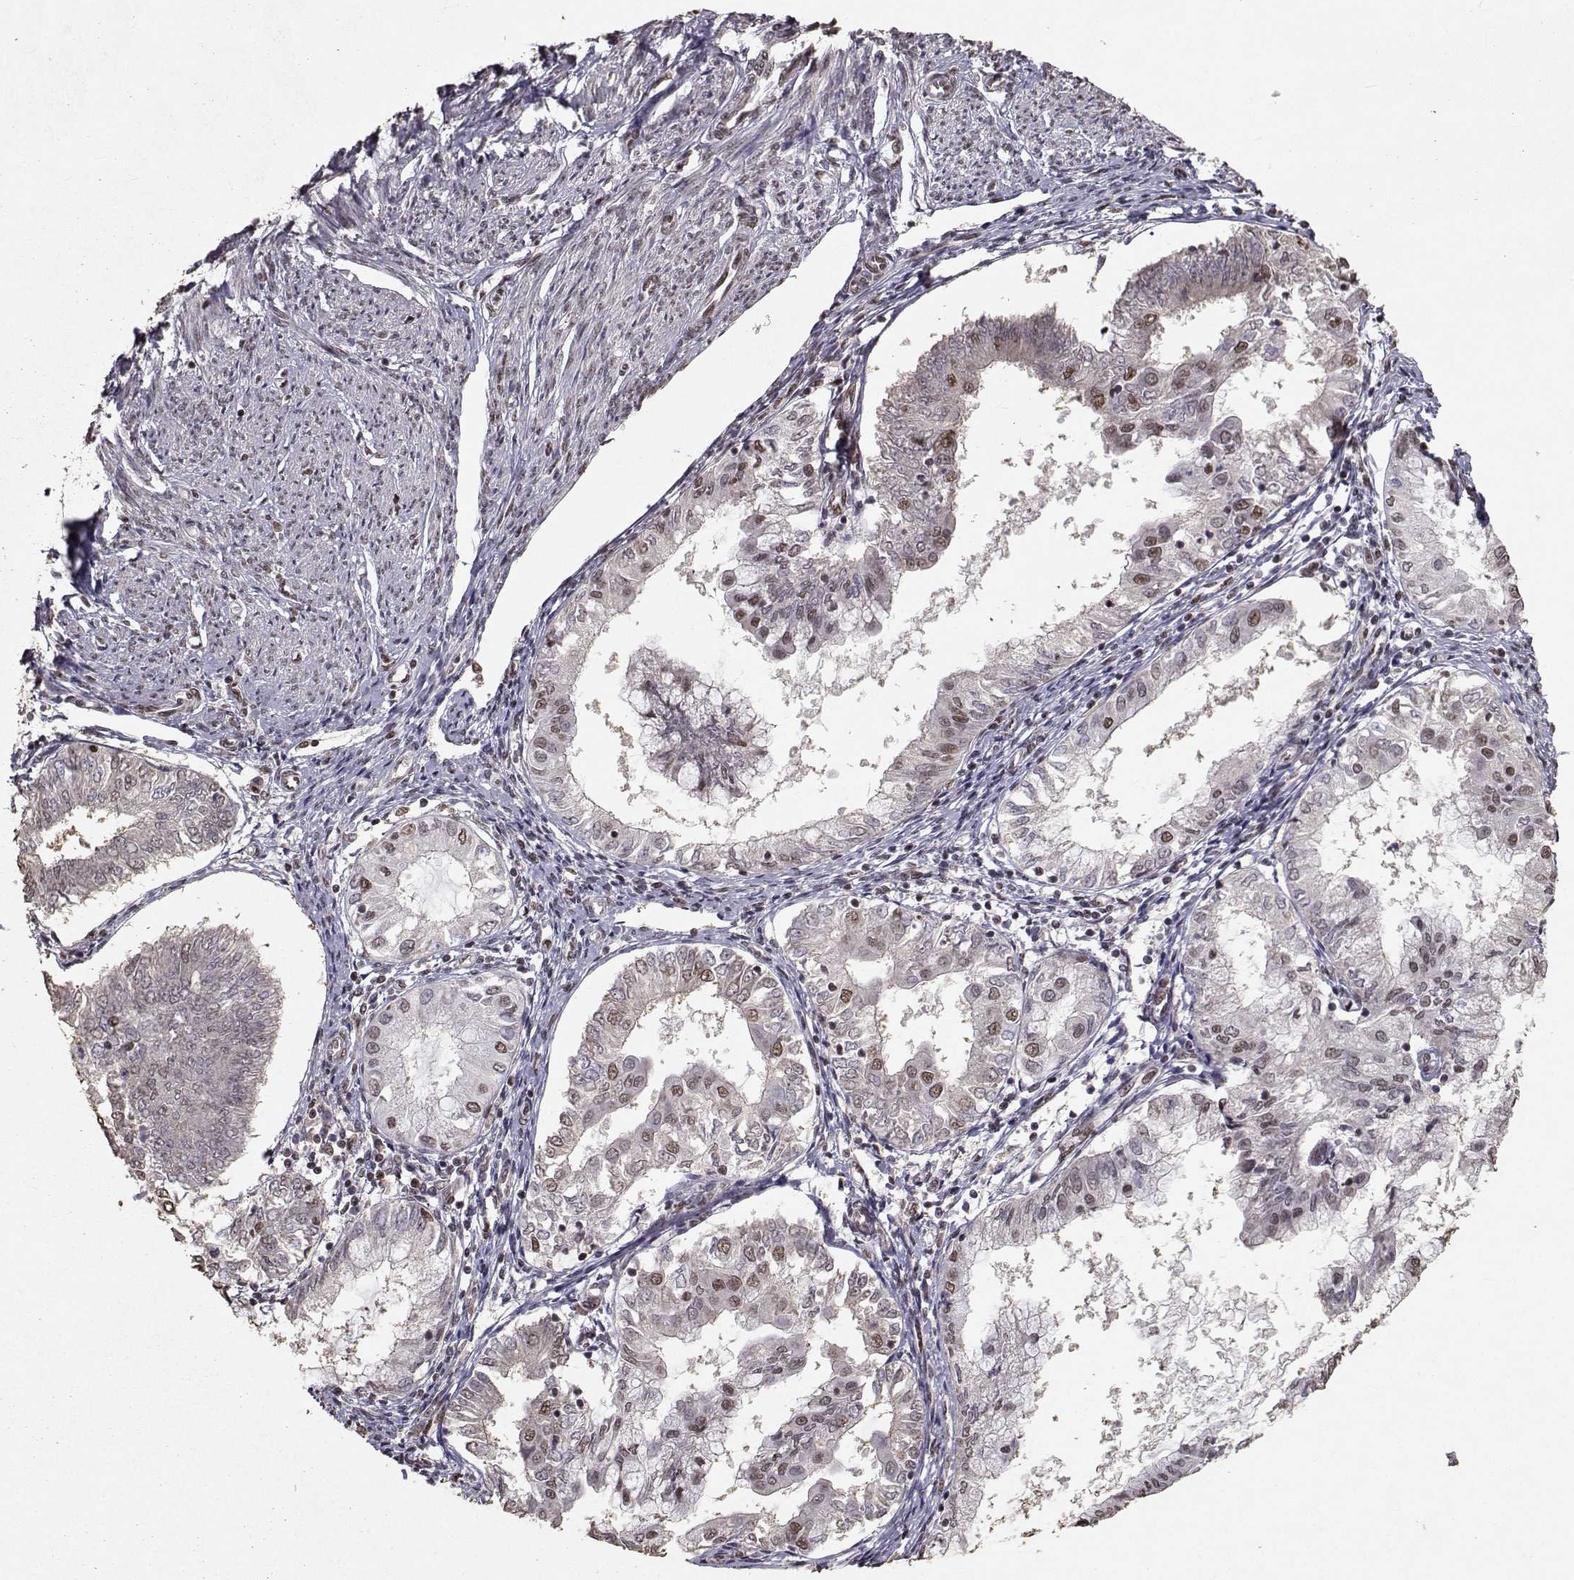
{"staining": {"intensity": "strong", "quantity": "<25%", "location": "nuclear"}, "tissue": "endometrial cancer", "cell_type": "Tumor cells", "image_type": "cancer", "snomed": [{"axis": "morphology", "description": "Adenocarcinoma, NOS"}, {"axis": "topography", "description": "Endometrium"}], "caption": "Brown immunohistochemical staining in endometrial cancer reveals strong nuclear positivity in about <25% of tumor cells. (DAB IHC, brown staining for protein, blue staining for nuclei).", "gene": "SF1", "patient": {"sex": "female", "age": 68}}